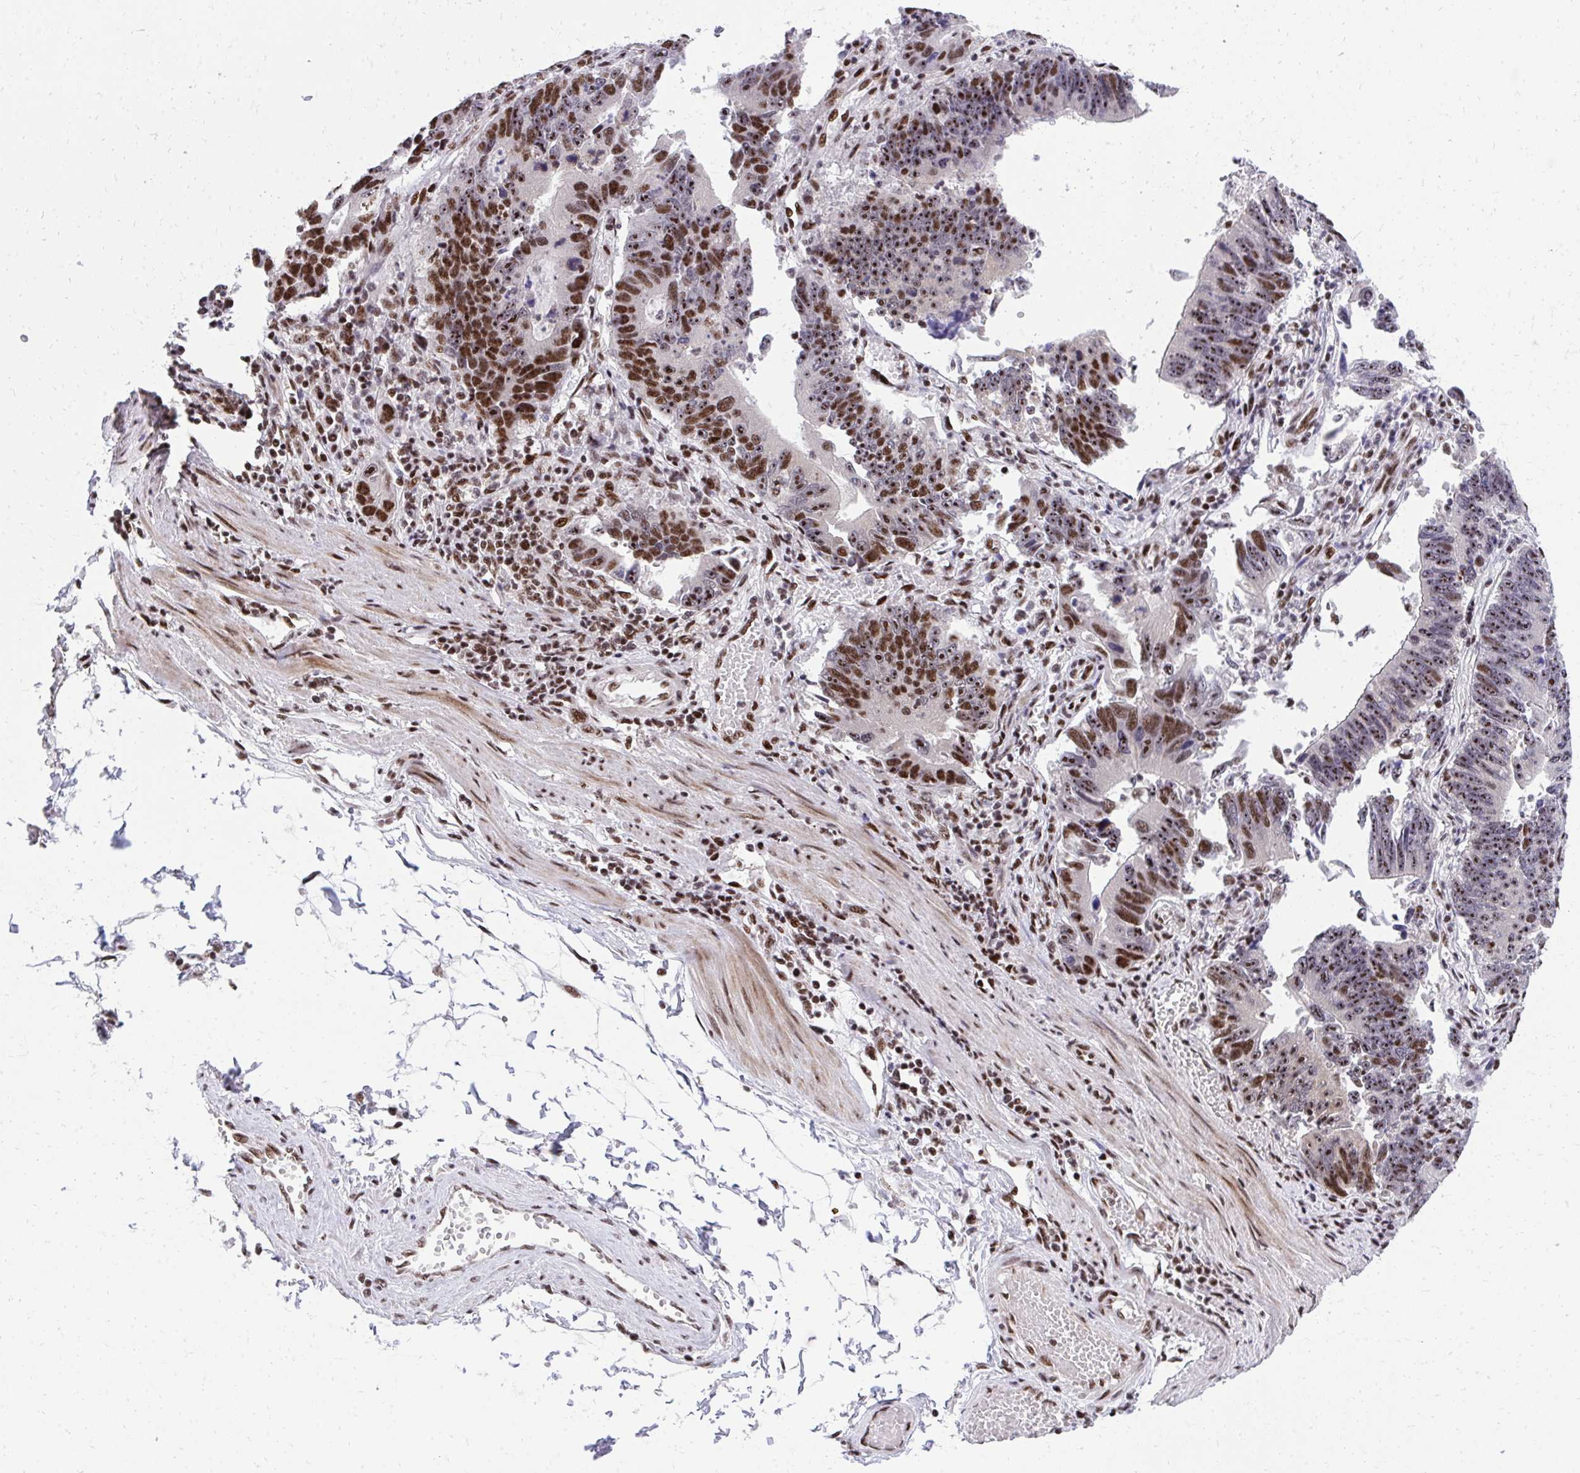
{"staining": {"intensity": "strong", "quantity": "25%-75%", "location": "nuclear"}, "tissue": "stomach cancer", "cell_type": "Tumor cells", "image_type": "cancer", "snomed": [{"axis": "morphology", "description": "Adenocarcinoma, NOS"}, {"axis": "topography", "description": "Stomach"}], "caption": "The immunohistochemical stain shows strong nuclear expression in tumor cells of adenocarcinoma (stomach) tissue. Using DAB (3,3'-diaminobenzidine) (brown) and hematoxylin (blue) stains, captured at high magnification using brightfield microscopy.", "gene": "SYNE4", "patient": {"sex": "male", "age": 59}}